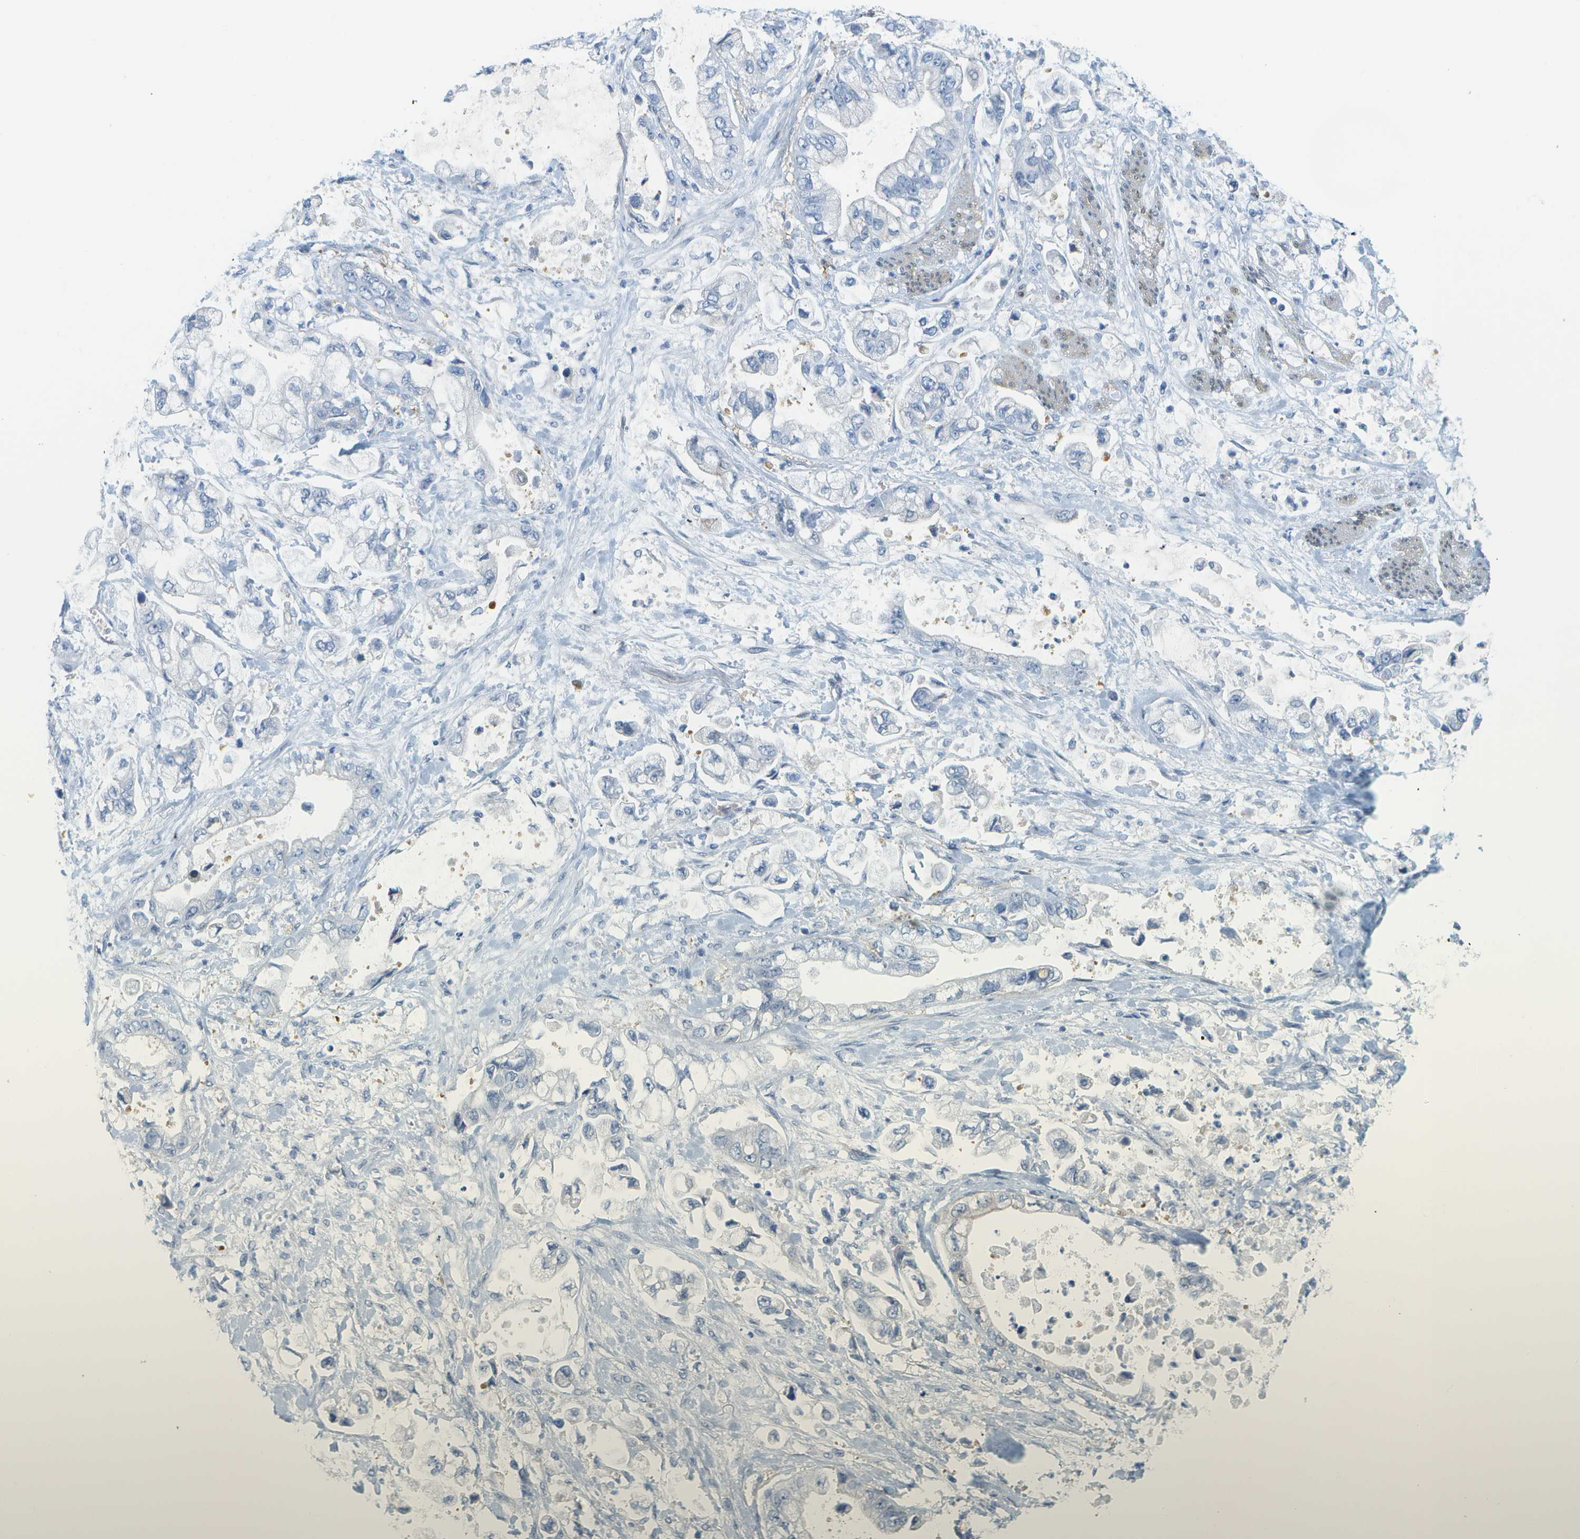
{"staining": {"intensity": "negative", "quantity": "none", "location": "none"}, "tissue": "stomach cancer", "cell_type": "Tumor cells", "image_type": "cancer", "snomed": [{"axis": "morphology", "description": "Normal tissue, NOS"}, {"axis": "morphology", "description": "Adenocarcinoma, NOS"}, {"axis": "topography", "description": "Stomach"}], "caption": "This is an IHC micrograph of human stomach adenocarcinoma. There is no expression in tumor cells.", "gene": "CUL9", "patient": {"sex": "male", "age": 62}}